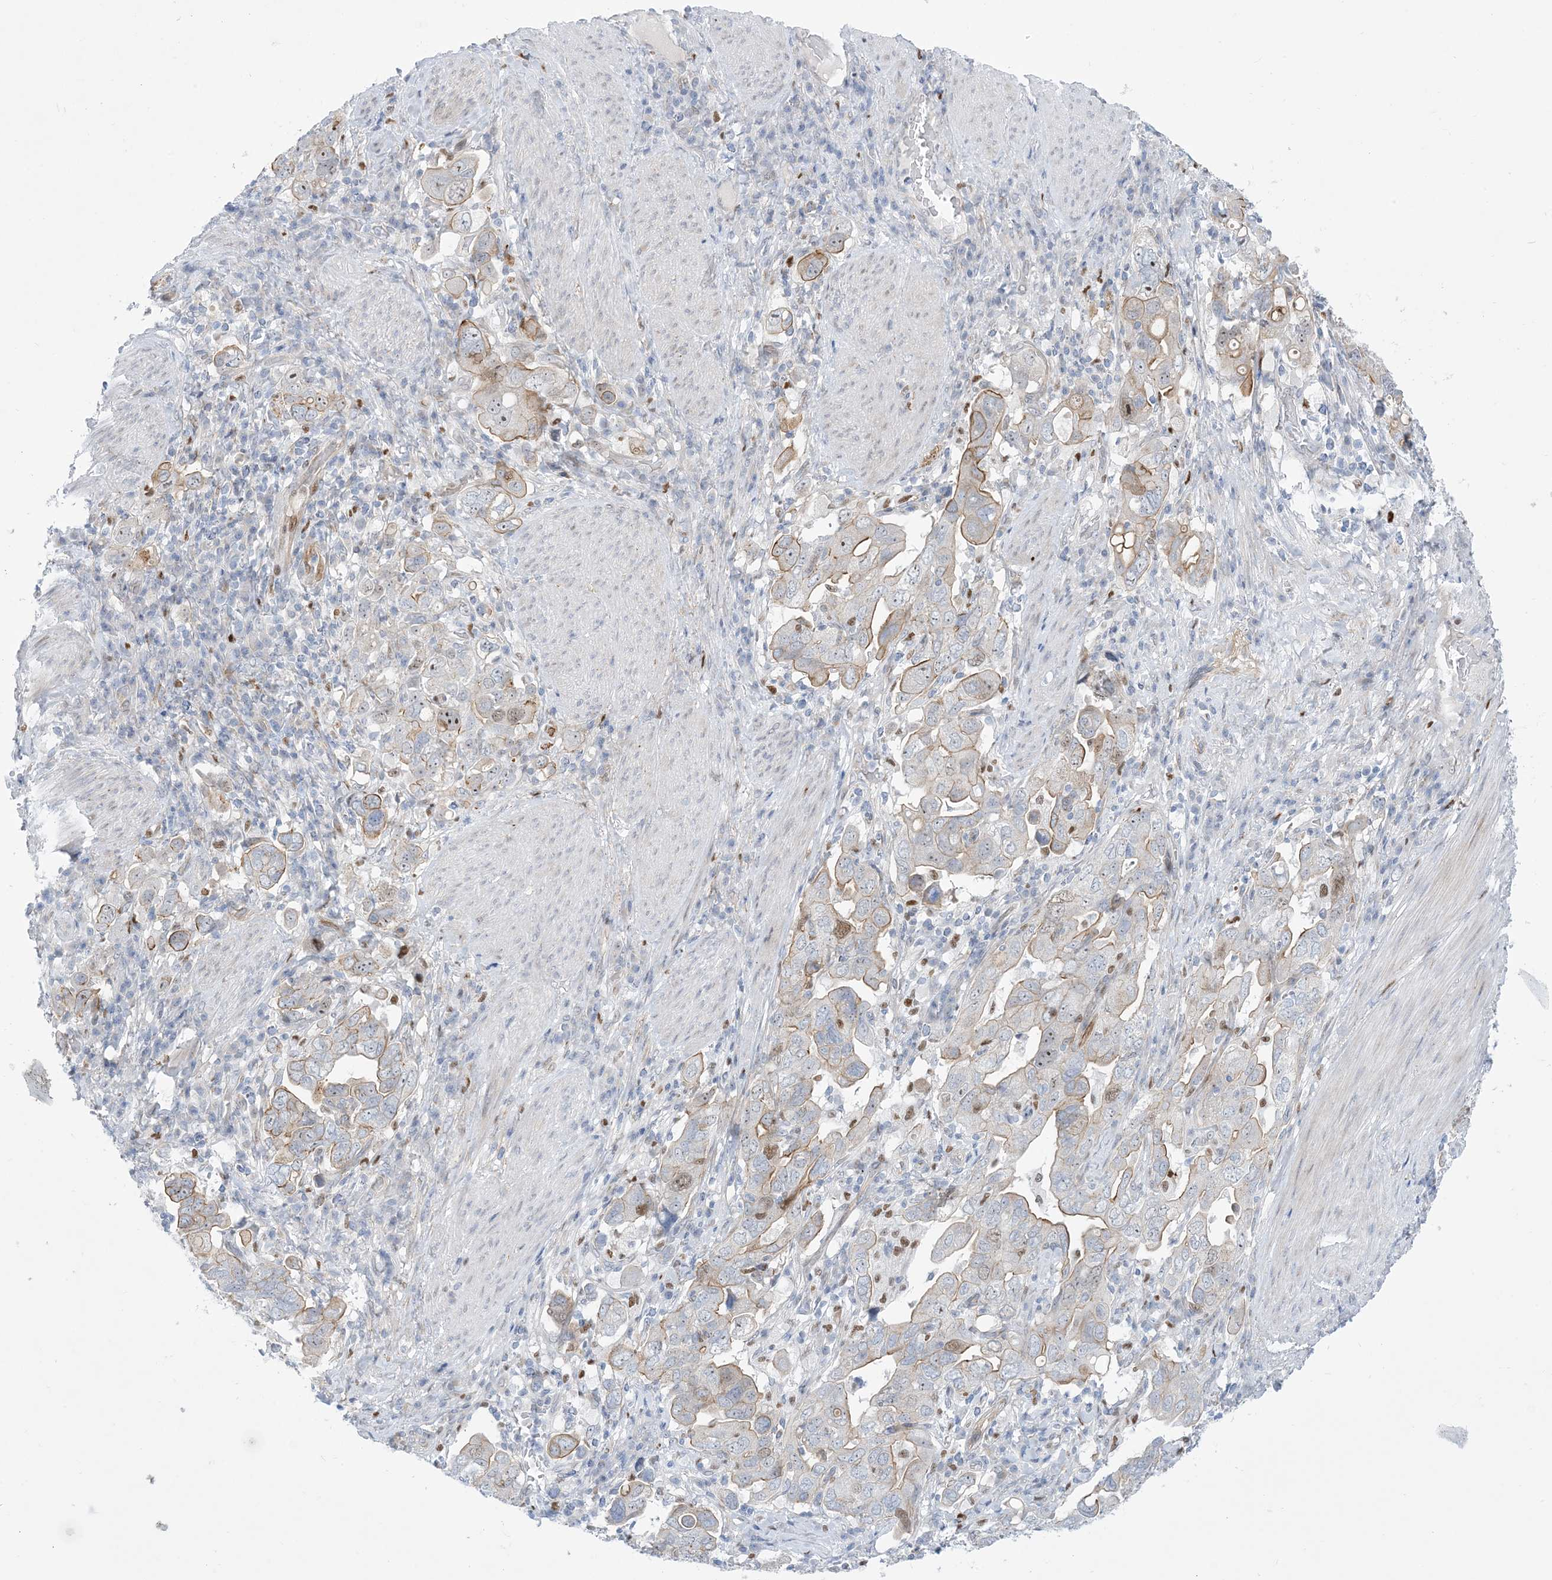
{"staining": {"intensity": "moderate", "quantity": "25%-75%", "location": "cytoplasmic/membranous"}, "tissue": "stomach cancer", "cell_type": "Tumor cells", "image_type": "cancer", "snomed": [{"axis": "morphology", "description": "Adenocarcinoma, NOS"}, {"axis": "topography", "description": "Stomach, upper"}], "caption": "Stomach cancer (adenocarcinoma) stained with a brown dye displays moderate cytoplasmic/membranous positive expression in approximately 25%-75% of tumor cells.", "gene": "MARS2", "patient": {"sex": "male", "age": 62}}